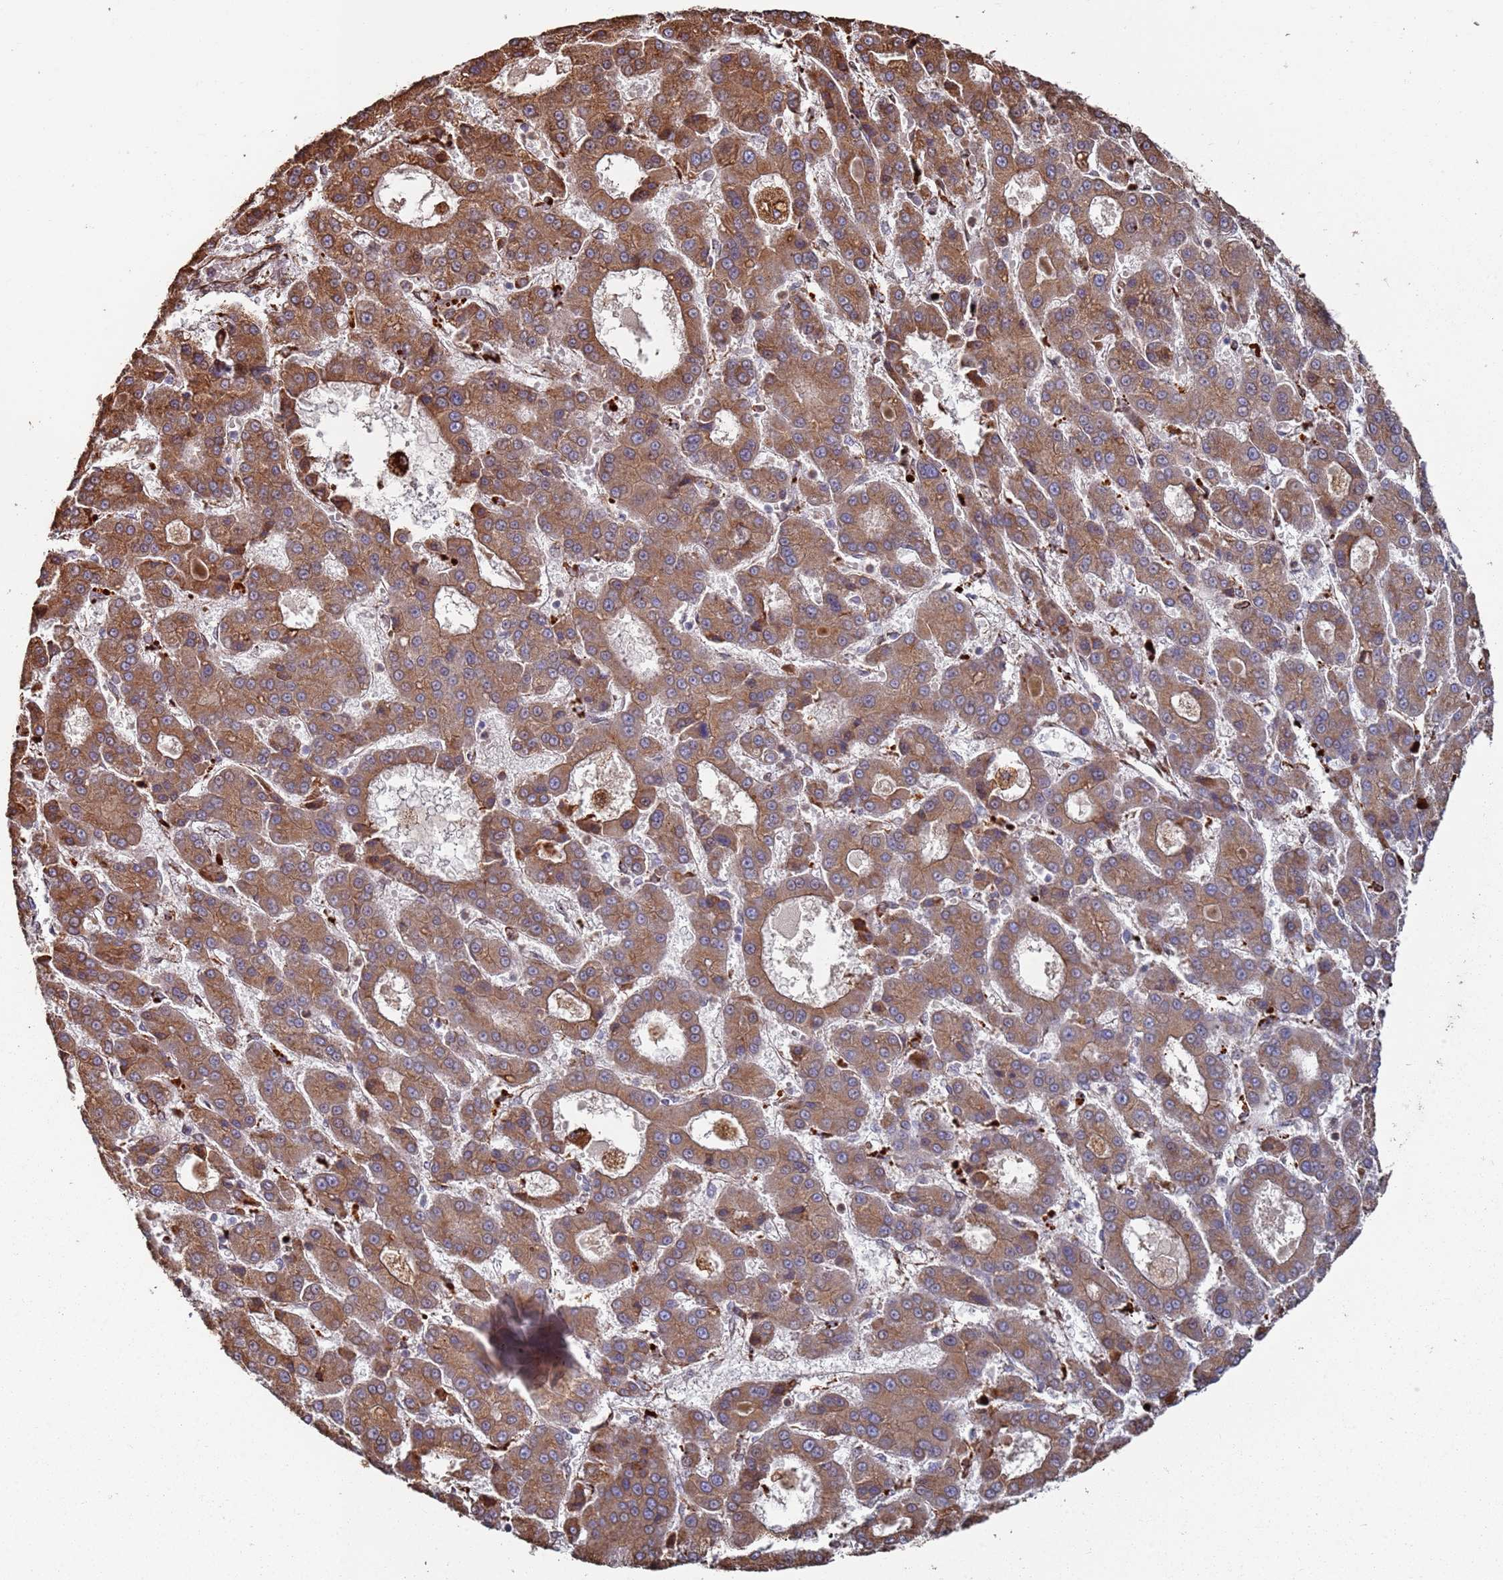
{"staining": {"intensity": "strong", "quantity": ">75%", "location": "cytoplasmic/membranous"}, "tissue": "liver cancer", "cell_type": "Tumor cells", "image_type": "cancer", "snomed": [{"axis": "morphology", "description": "Carcinoma, Hepatocellular, NOS"}, {"axis": "topography", "description": "Liver"}], "caption": "Tumor cells display high levels of strong cytoplasmic/membranous staining in about >75% of cells in liver cancer (hepatocellular carcinoma). Using DAB (brown) and hematoxylin (blue) stains, captured at high magnification using brightfield microscopy.", "gene": "LACC1", "patient": {"sex": "male", "age": 70}}